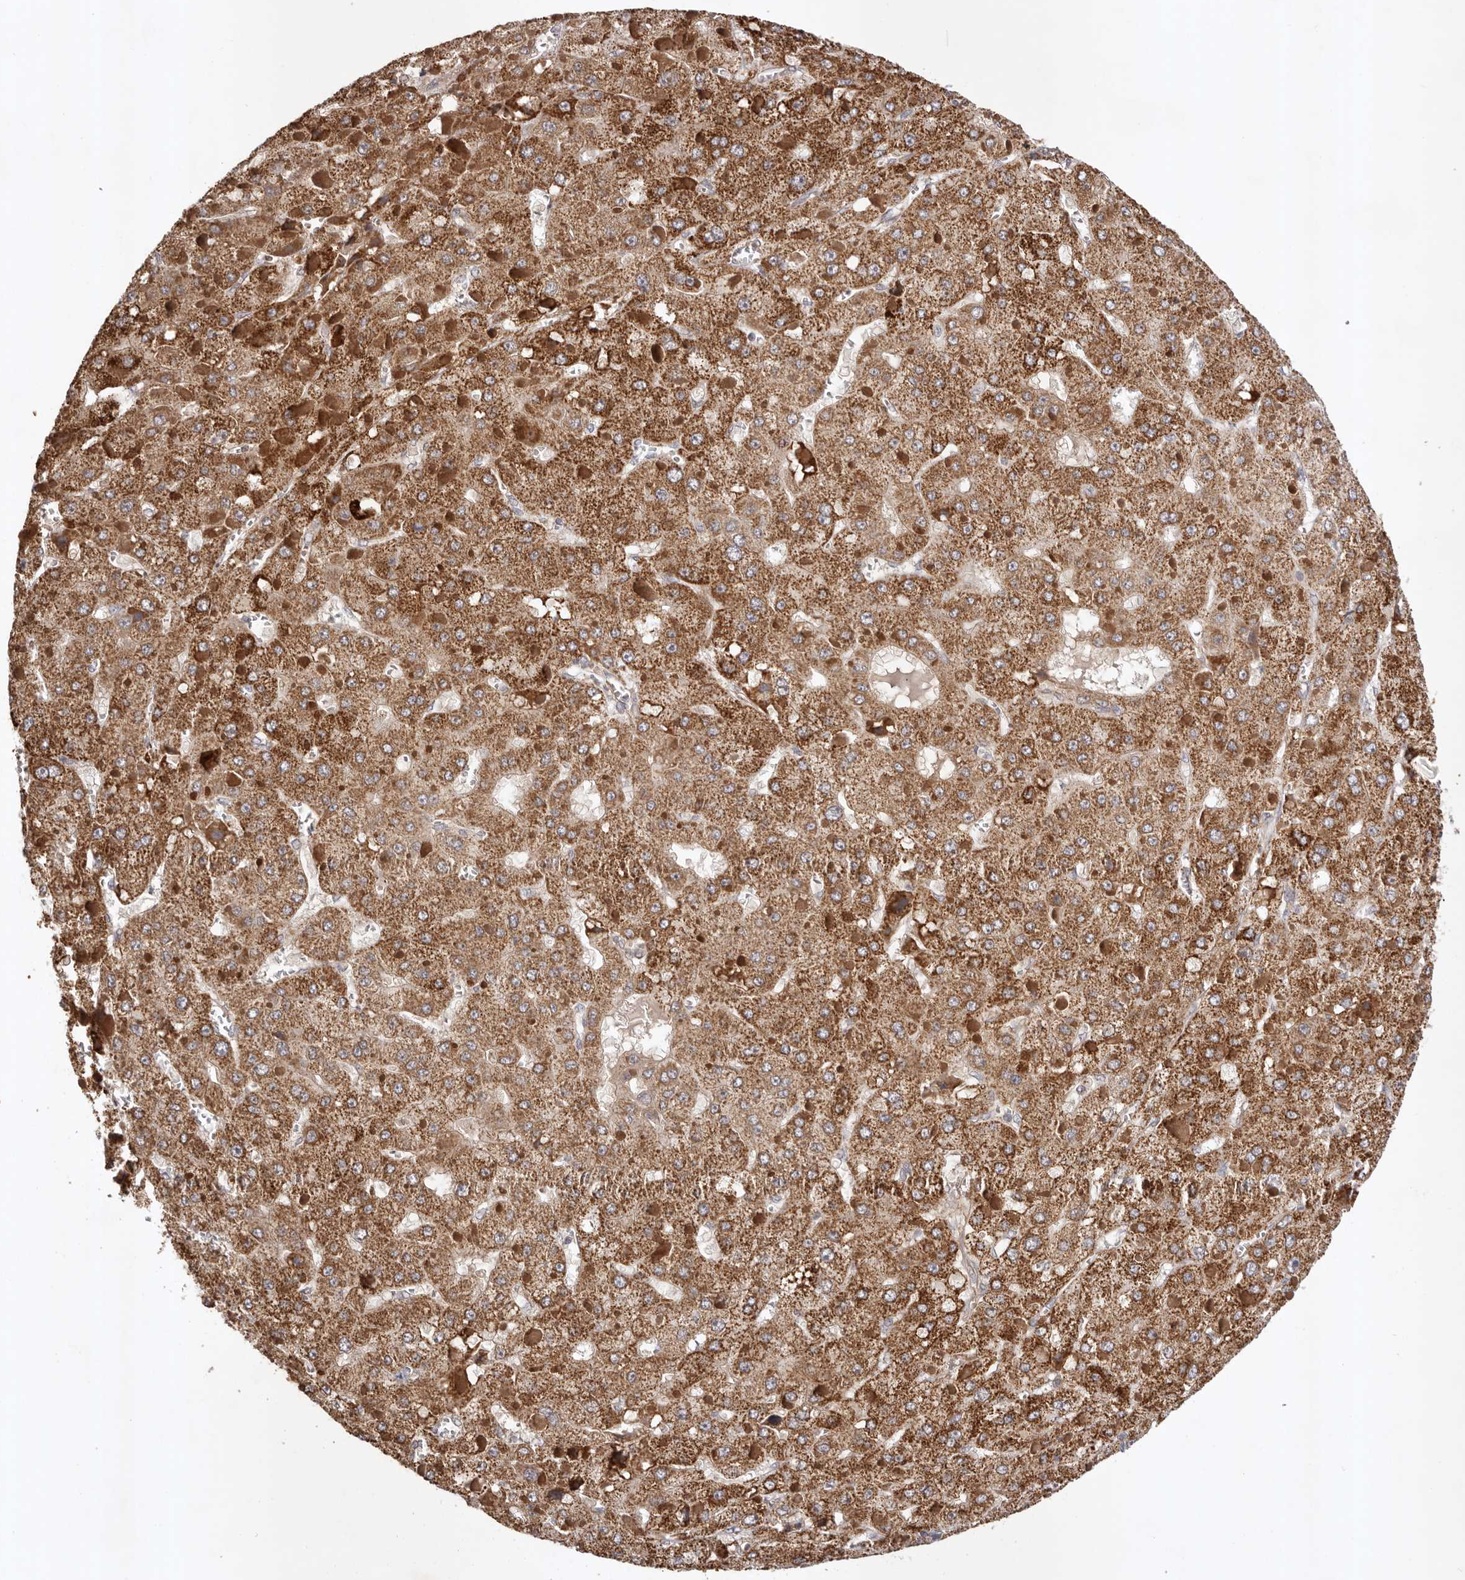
{"staining": {"intensity": "strong", "quantity": ">75%", "location": "cytoplasmic/membranous"}, "tissue": "liver cancer", "cell_type": "Tumor cells", "image_type": "cancer", "snomed": [{"axis": "morphology", "description": "Carcinoma, Hepatocellular, NOS"}, {"axis": "topography", "description": "Liver"}], "caption": "The photomicrograph exhibits staining of hepatocellular carcinoma (liver), revealing strong cytoplasmic/membranous protein expression (brown color) within tumor cells.", "gene": "UBR2", "patient": {"sex": "female", "age": 73}}